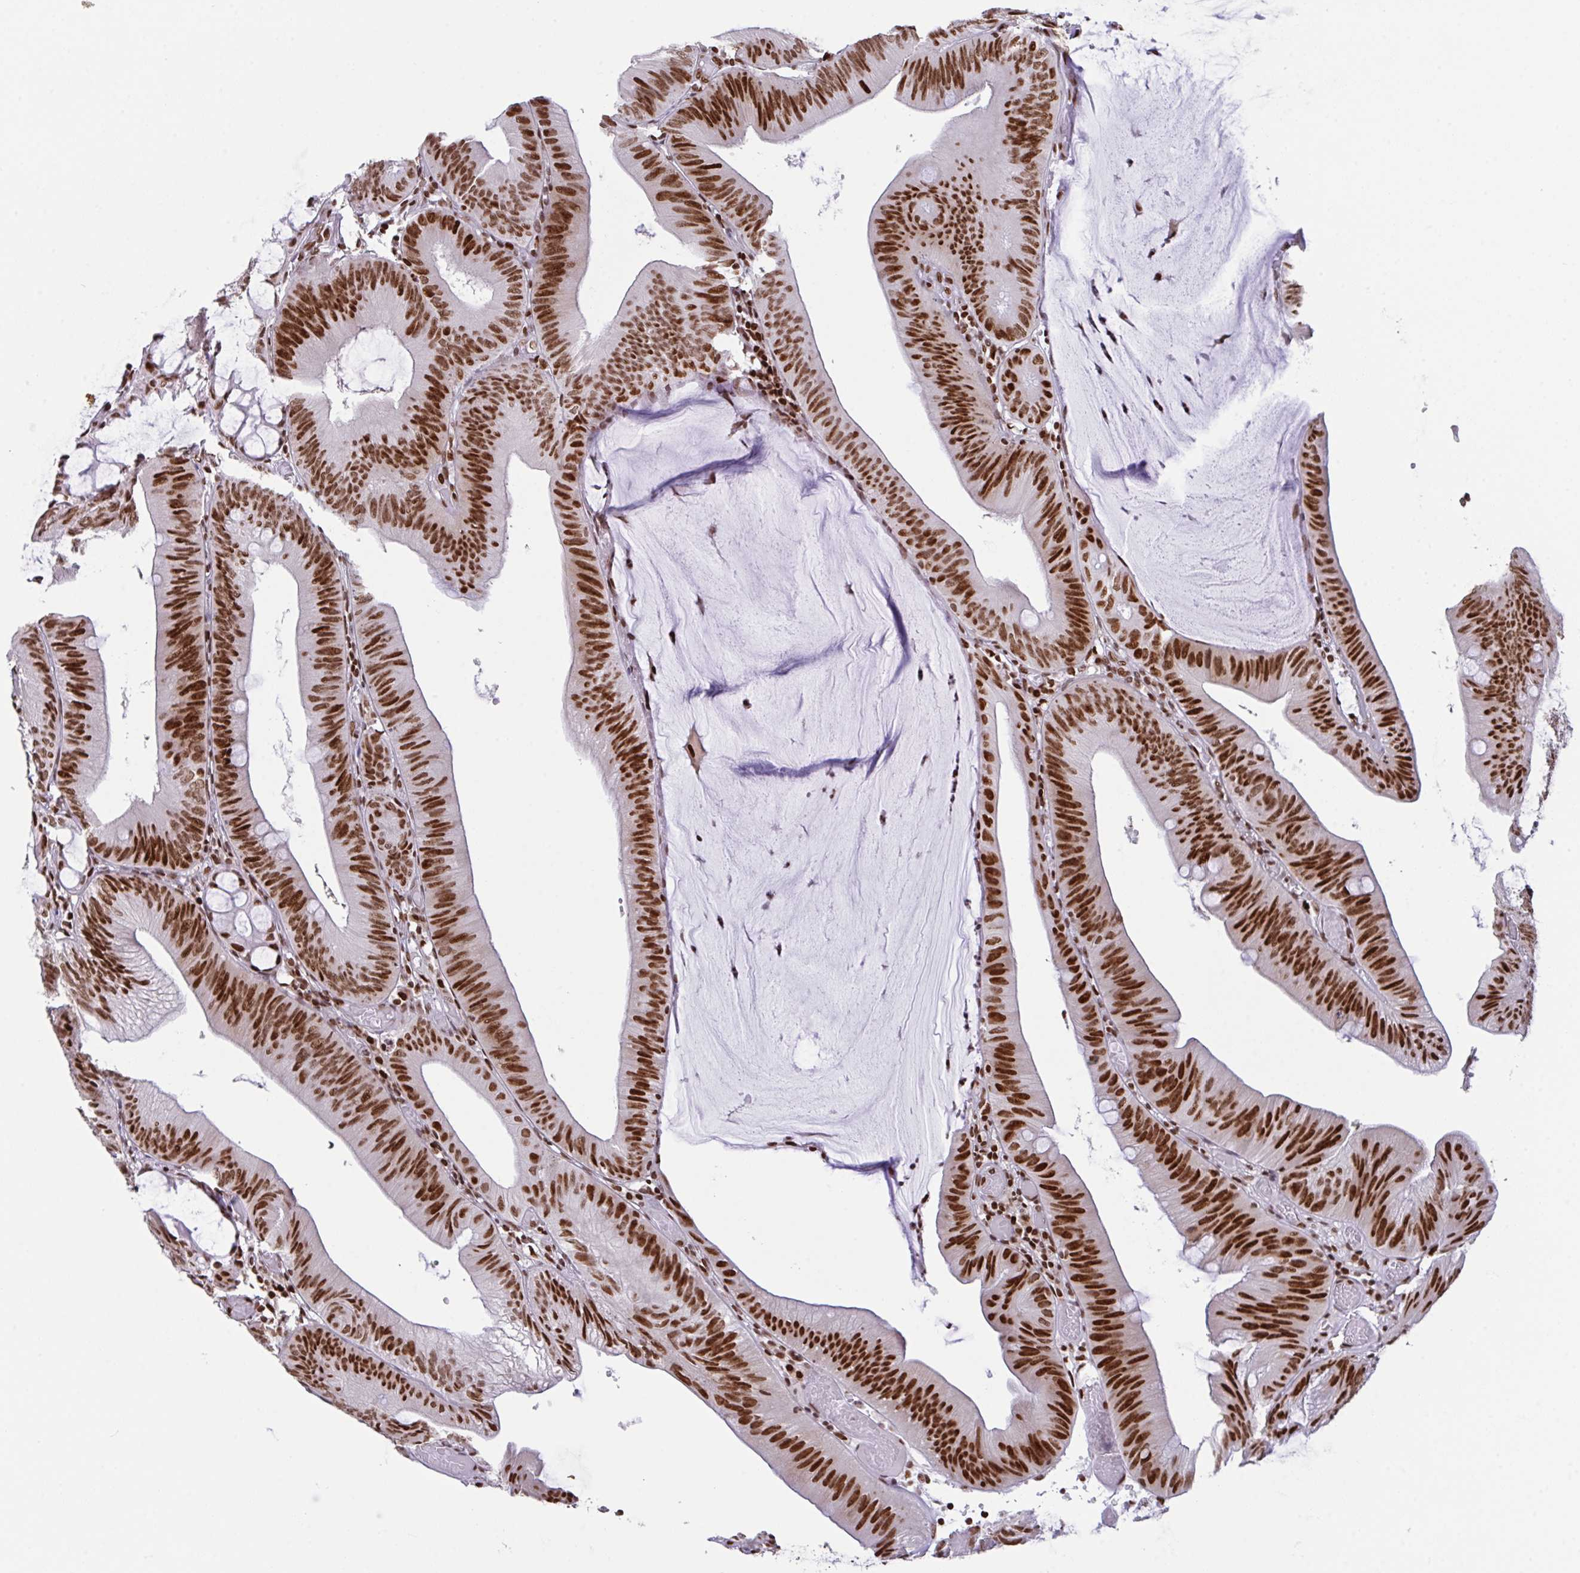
{"staining": {"intensity": "strong", "quantity": ">75%", "location": "nuclear"}, "tissue": "colorectal cancer", "cell_type": "Tumor cells", "image_type": "cancer", "snomed": [{"axis": "morphology", "description": "Adenocarcinoma, NOS"}, {"axis": "topography", "description": "Colon"}], "caption": "This is a photomicrograph of IHC staining of colorectal adenocarcinoma, which shows strong staining in the nuclear of tumor cells.", "gene": "CLP1", "patient": {"sex": "male", "age": 84}}